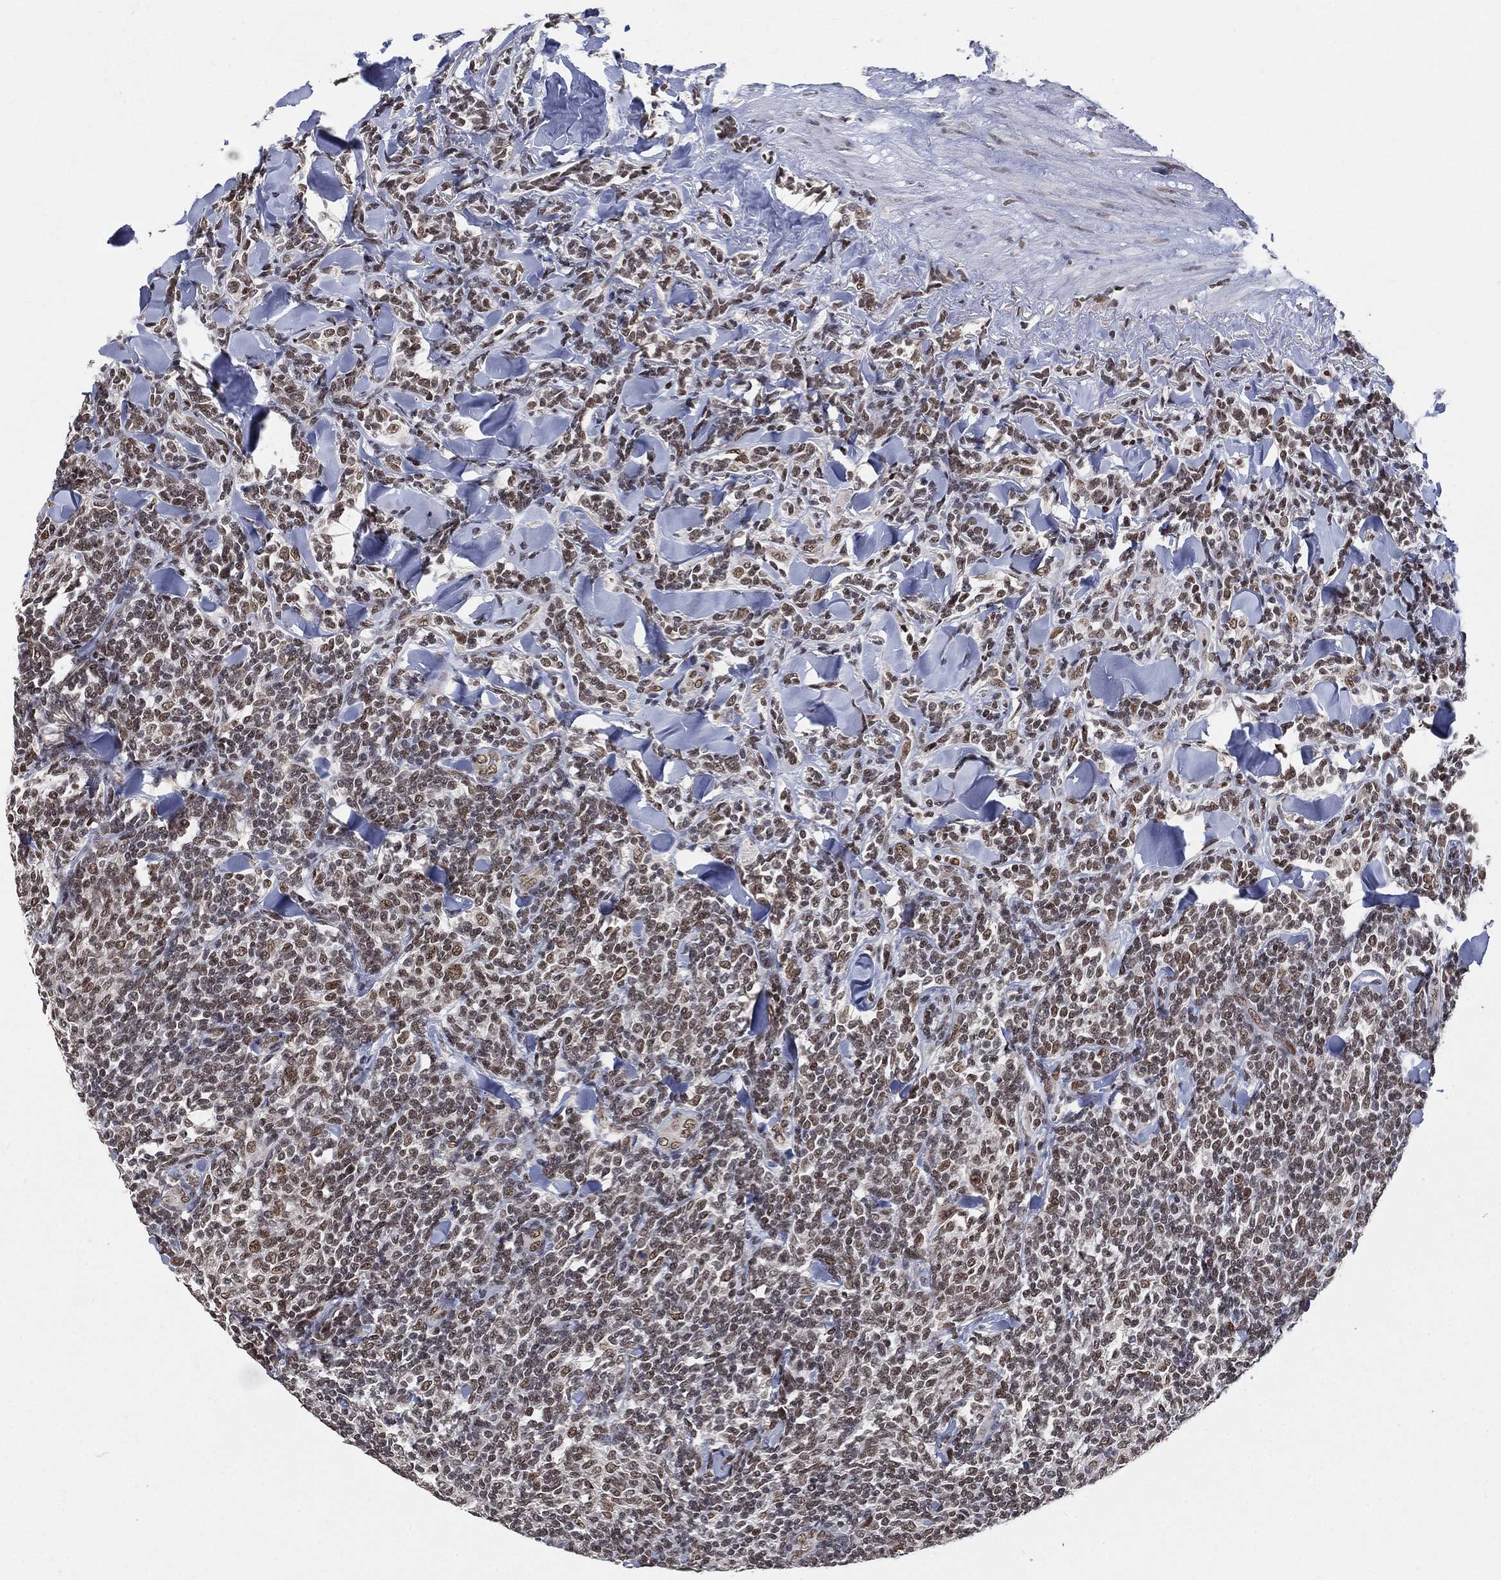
{"staining": {"intensity": "weak", "quantity": ">75%", "location": "nuclear"}, "tissue": "lymphoma", "cell_type": "Tumor cells", "image_type": "cancer", "snomed": [{"axis": "morphology", "description": "Malignant lymphoma, non-Hodgkin's type, Low grade"}, {"axis": "topography", "description": "Lymph node"}], "caption": "An image of human low-grade malignant lymphoma, non-Hodgkin's type stained for a protein shows weak nuclear brown staining in tumor cells. Nuclei are stained in blue.", "gene": "YLPM1", "patient": {"sex": "female", "age": 56}}